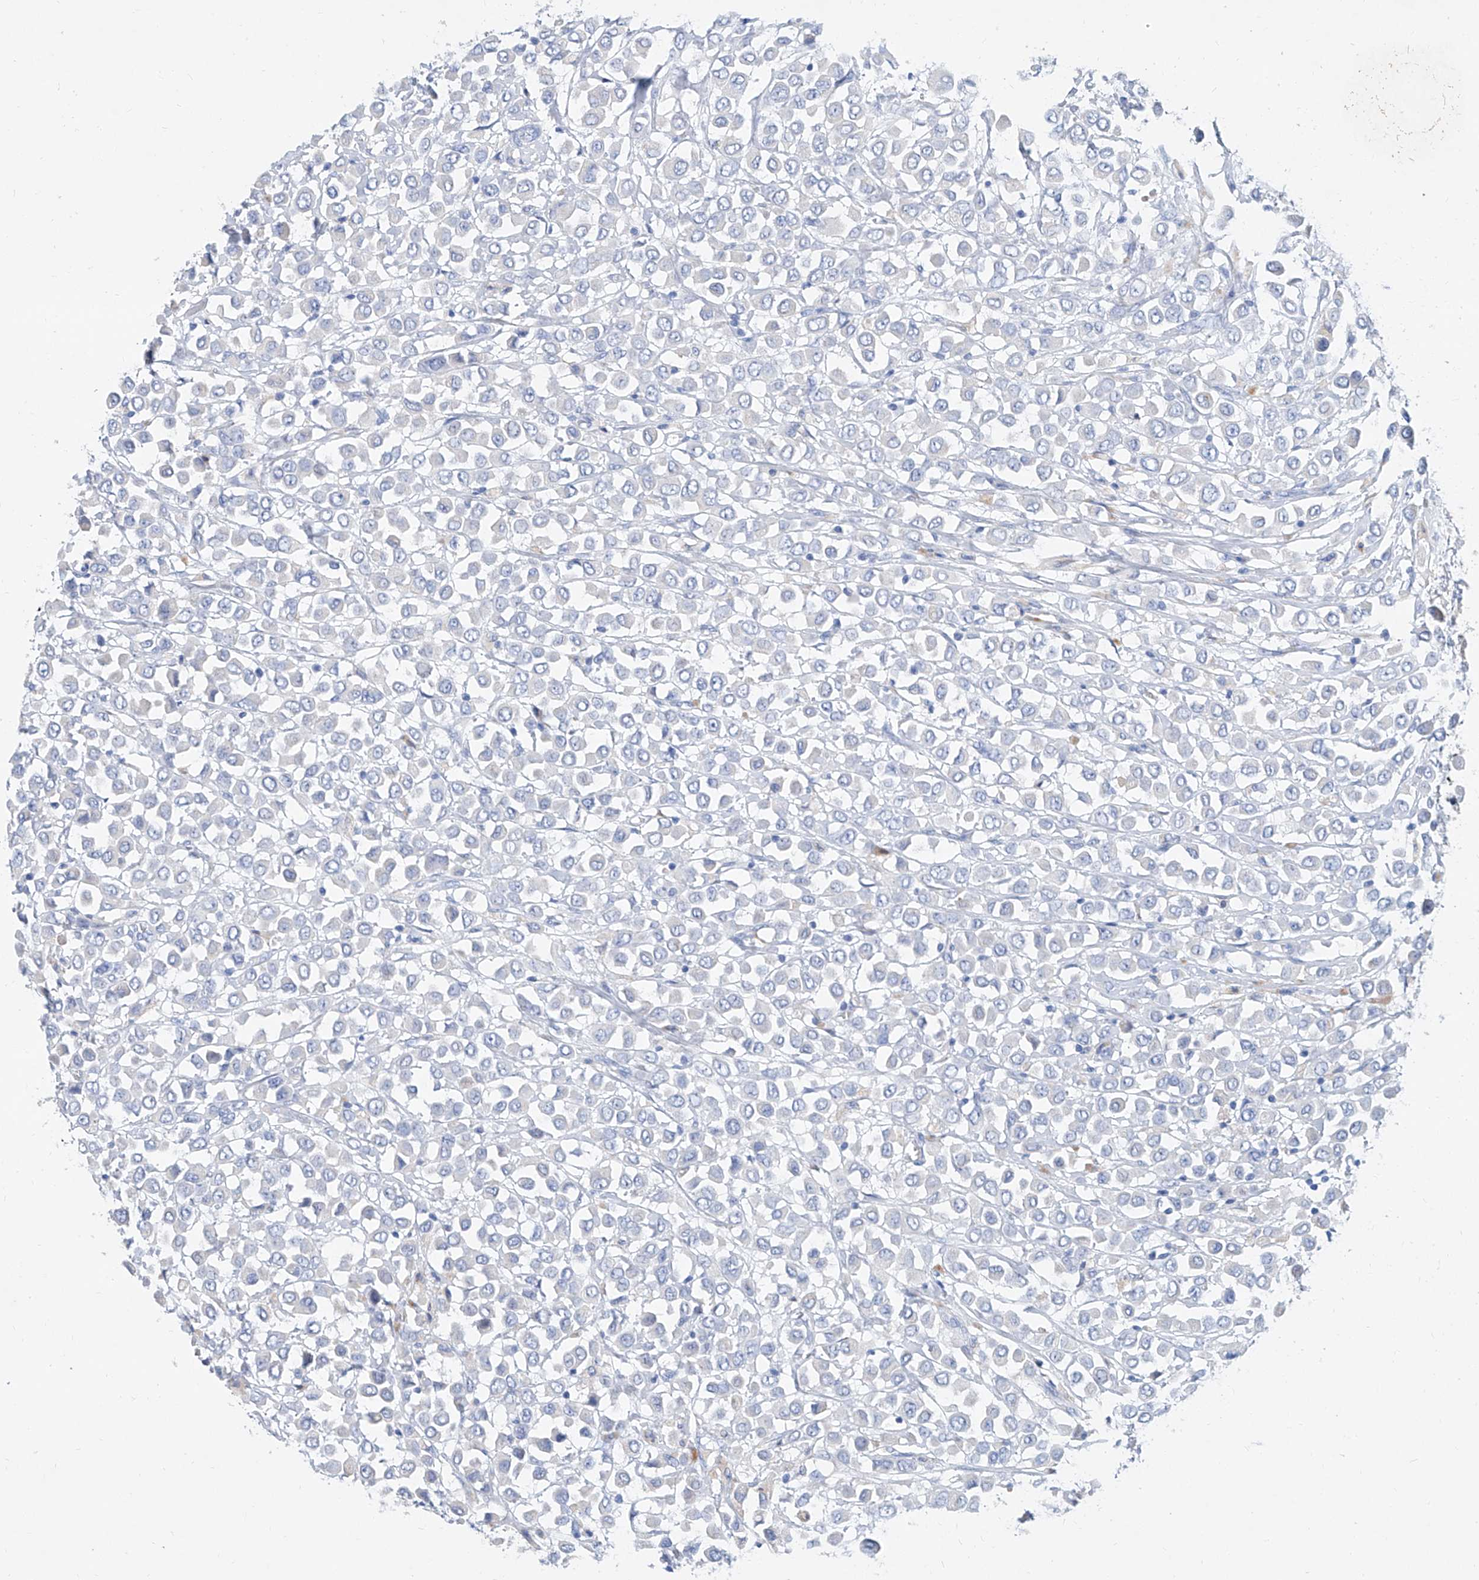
{"staining": {"intensity": "negative", "quantity": "none", "location": "none"}, "tissue": "breast cancer", "cell_type": "Tumor cells", "image_type": "cancer", "snomed": [{"axis": "morphology", "description": "Duct carcinoma"}, {"axis": "topography", "description": "Breast"}], "caption": "This is an immunohistochemistry histopathology image of breast cancer (invasive ductal carcinoma). There is no staining in tumor cells.", "gene": "SLC25A29", "patient": {"sex": "female", "age": 61}}